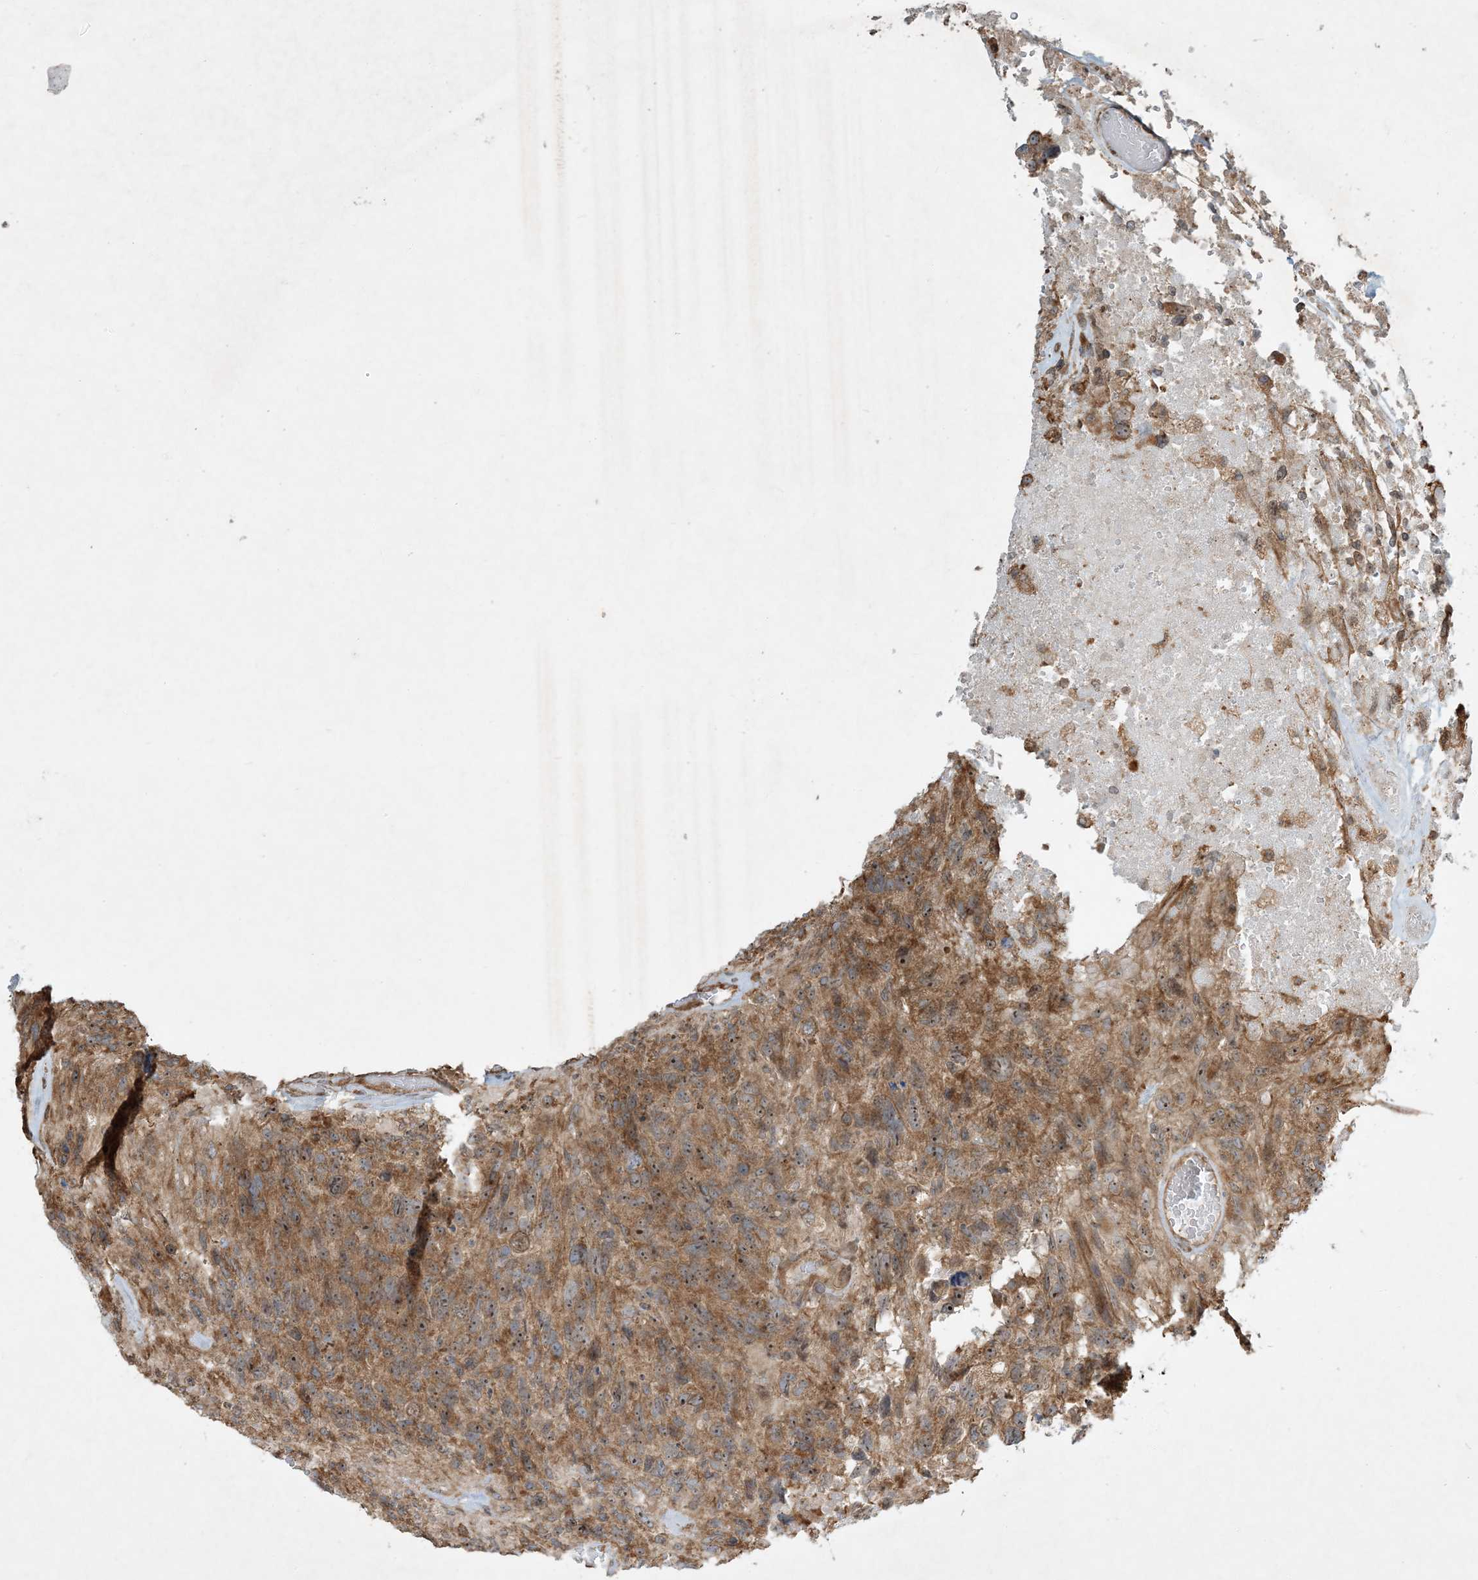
{"staining": {"intensity": "moderate", "quantity": ">75%", "location": "cytoplasmic/membranous,nuclear"}, "tissue": "glioma", "cell_type": "Tumor cells", "image_type": "cancer", "snomed": [{"axis": "morphology", "description": "Glioma, malignant, High grade"}, {"axis": "topography", "description": "Brain"}], "caption": "Immunohistochemistry staining of malignant glioma (high-grade), which exhibits medium levels of moderate cytoplasmic/membranous and nuclear staining in approximately >75% of tumor cells indicating moderate cytoplasmic/membranous and nuclear protein positivity. The staining was performed using DAB (3,3'-diaminobenzidine) (brown) for protein detection and nuclei were counterstained in hematoxylin (blue).", "gene": "COMMD8", "patient": {"sex": "male", "age": 69}}